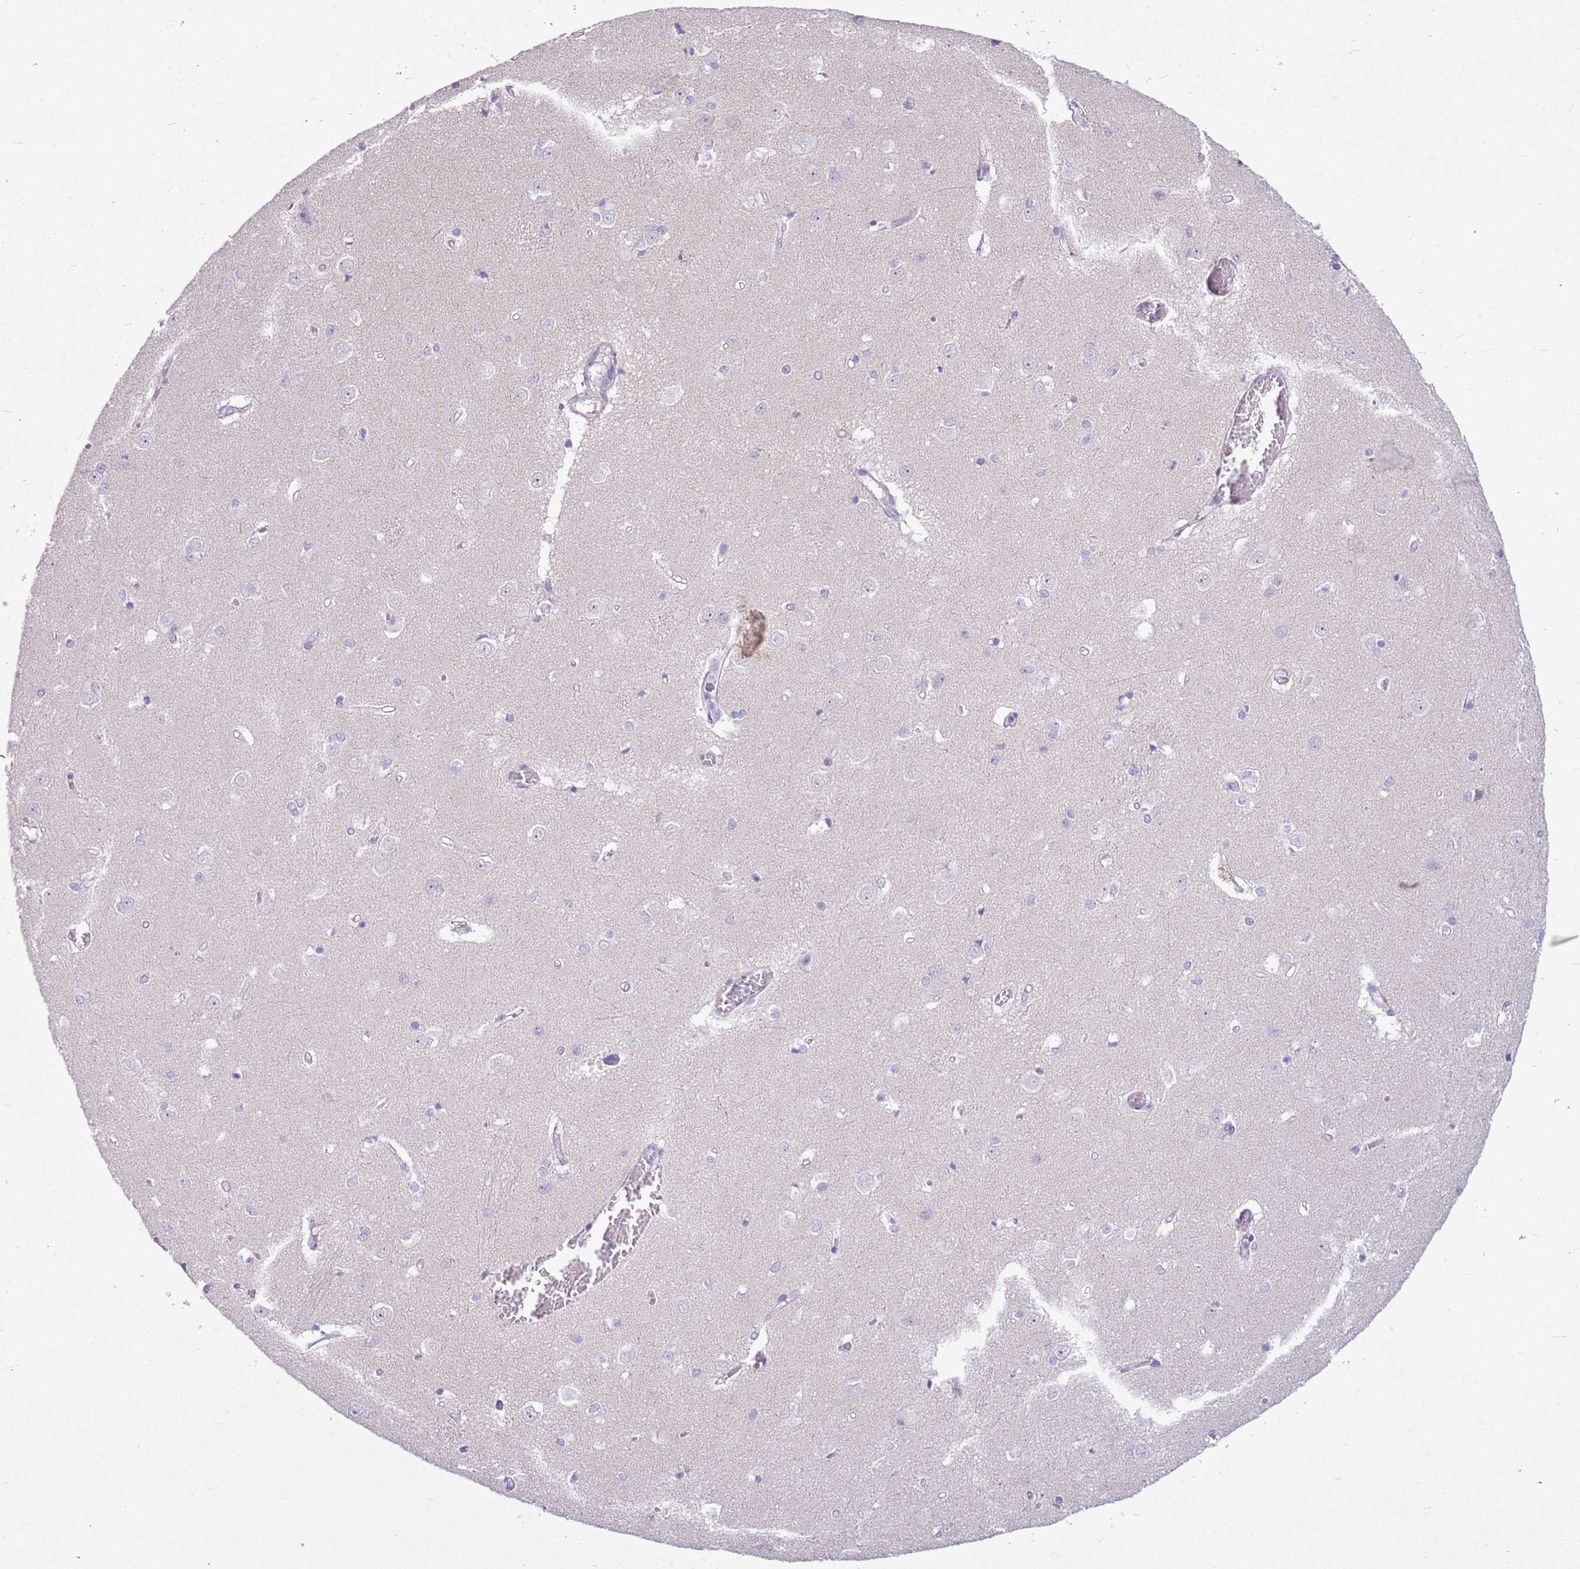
{"staining": {"intensity": "negative", "quantity": "none", "location": "none"}, "tissue": "caudate", "cell_type": "Glial cells", "image_type": "normal", "snomed": [{"axis": "morphology", "description": "Normal tissue, NOS"}, {"axis": "topography", "description": "Lateral ventricle wall"}], "caption": "Immunohistochemical staining of normal human caudate displays no significant staining in glial cells. The staining was performed using DAB (3,3'-diaminobenzidine) to visualize the protein expression in brown, while the nuclei were stained in blue with hematoxylin (Magnification: 20x).", "gene": "SNX6", "patient": {"sex": "male", "age": 37}}